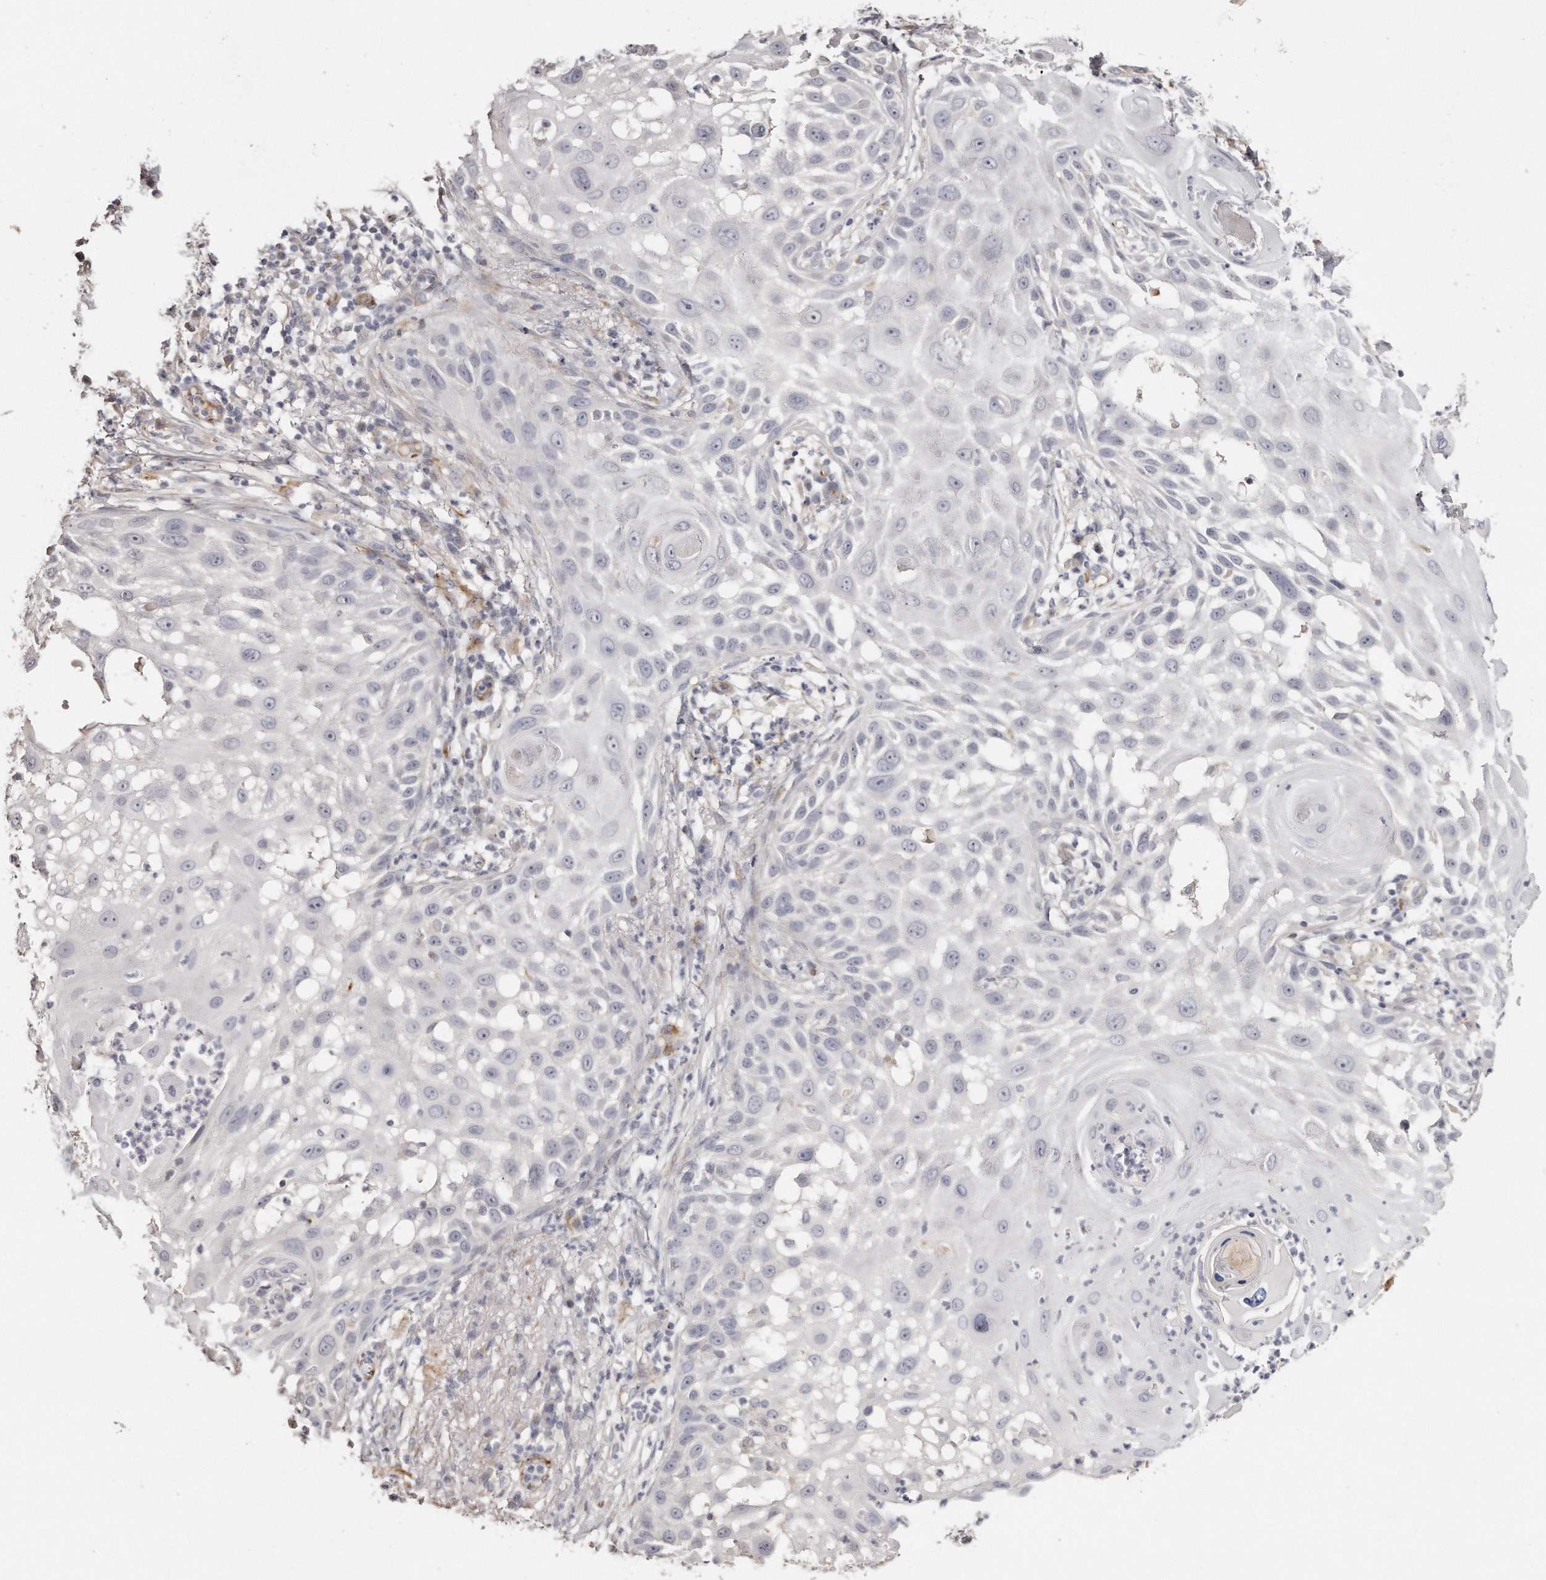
{"staining": {"intensity": "negative", "quantity": "none", "location": "none"}, "tissue": "skin cancer", "cell_type": "Tumor cells", "image_type": "cancer", "snomed": [{"axis": "morphology", "description": "Squamous cell carcinoma, NOS"}, {"axis": "topography", "description": "Skin"}], "caption": "Protein analysis of skin cancer (squamous cell carcinoma) shows no significant expression in tumor cells.", "gene": "ZYG11A", "patient": {"sex": "female", "age": 44}}